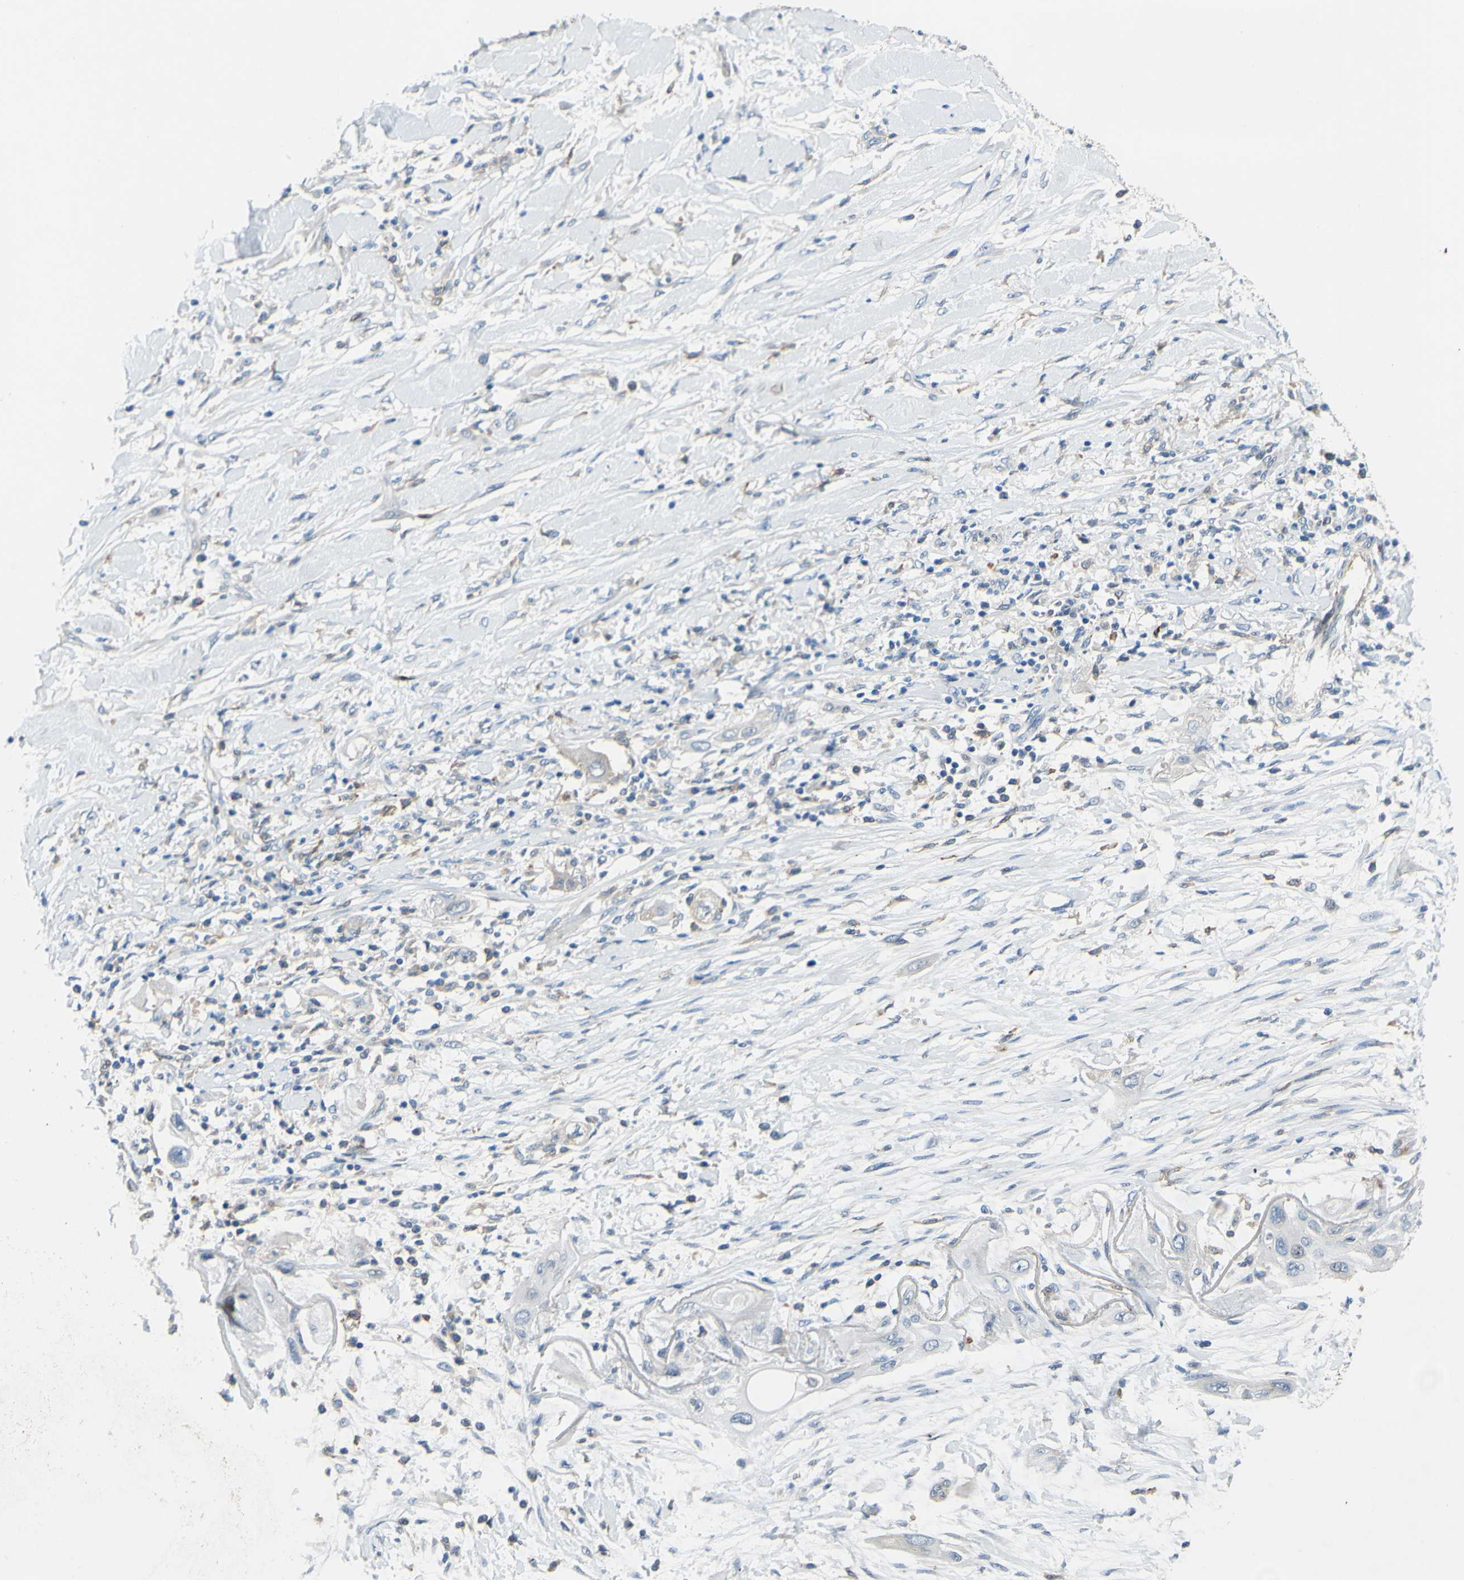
{"staining": {"intensity": "negative", "quantity": "none", "location": "none"}, "tissue": "lung cancer", "cell_type": "Tumor cells", "image_type": "cancer", "snomed": [{"axis": "morphology", "description": "Squamous cell carcinoma, NOS"}, {"axis": "topography", "description": "Lung"}], "caption": "A histopathology image of human lung cancer is negative for staining in tumor cells.", "gene": "ARHGAP1", "patient": {"sex": "female", "age": 47}}